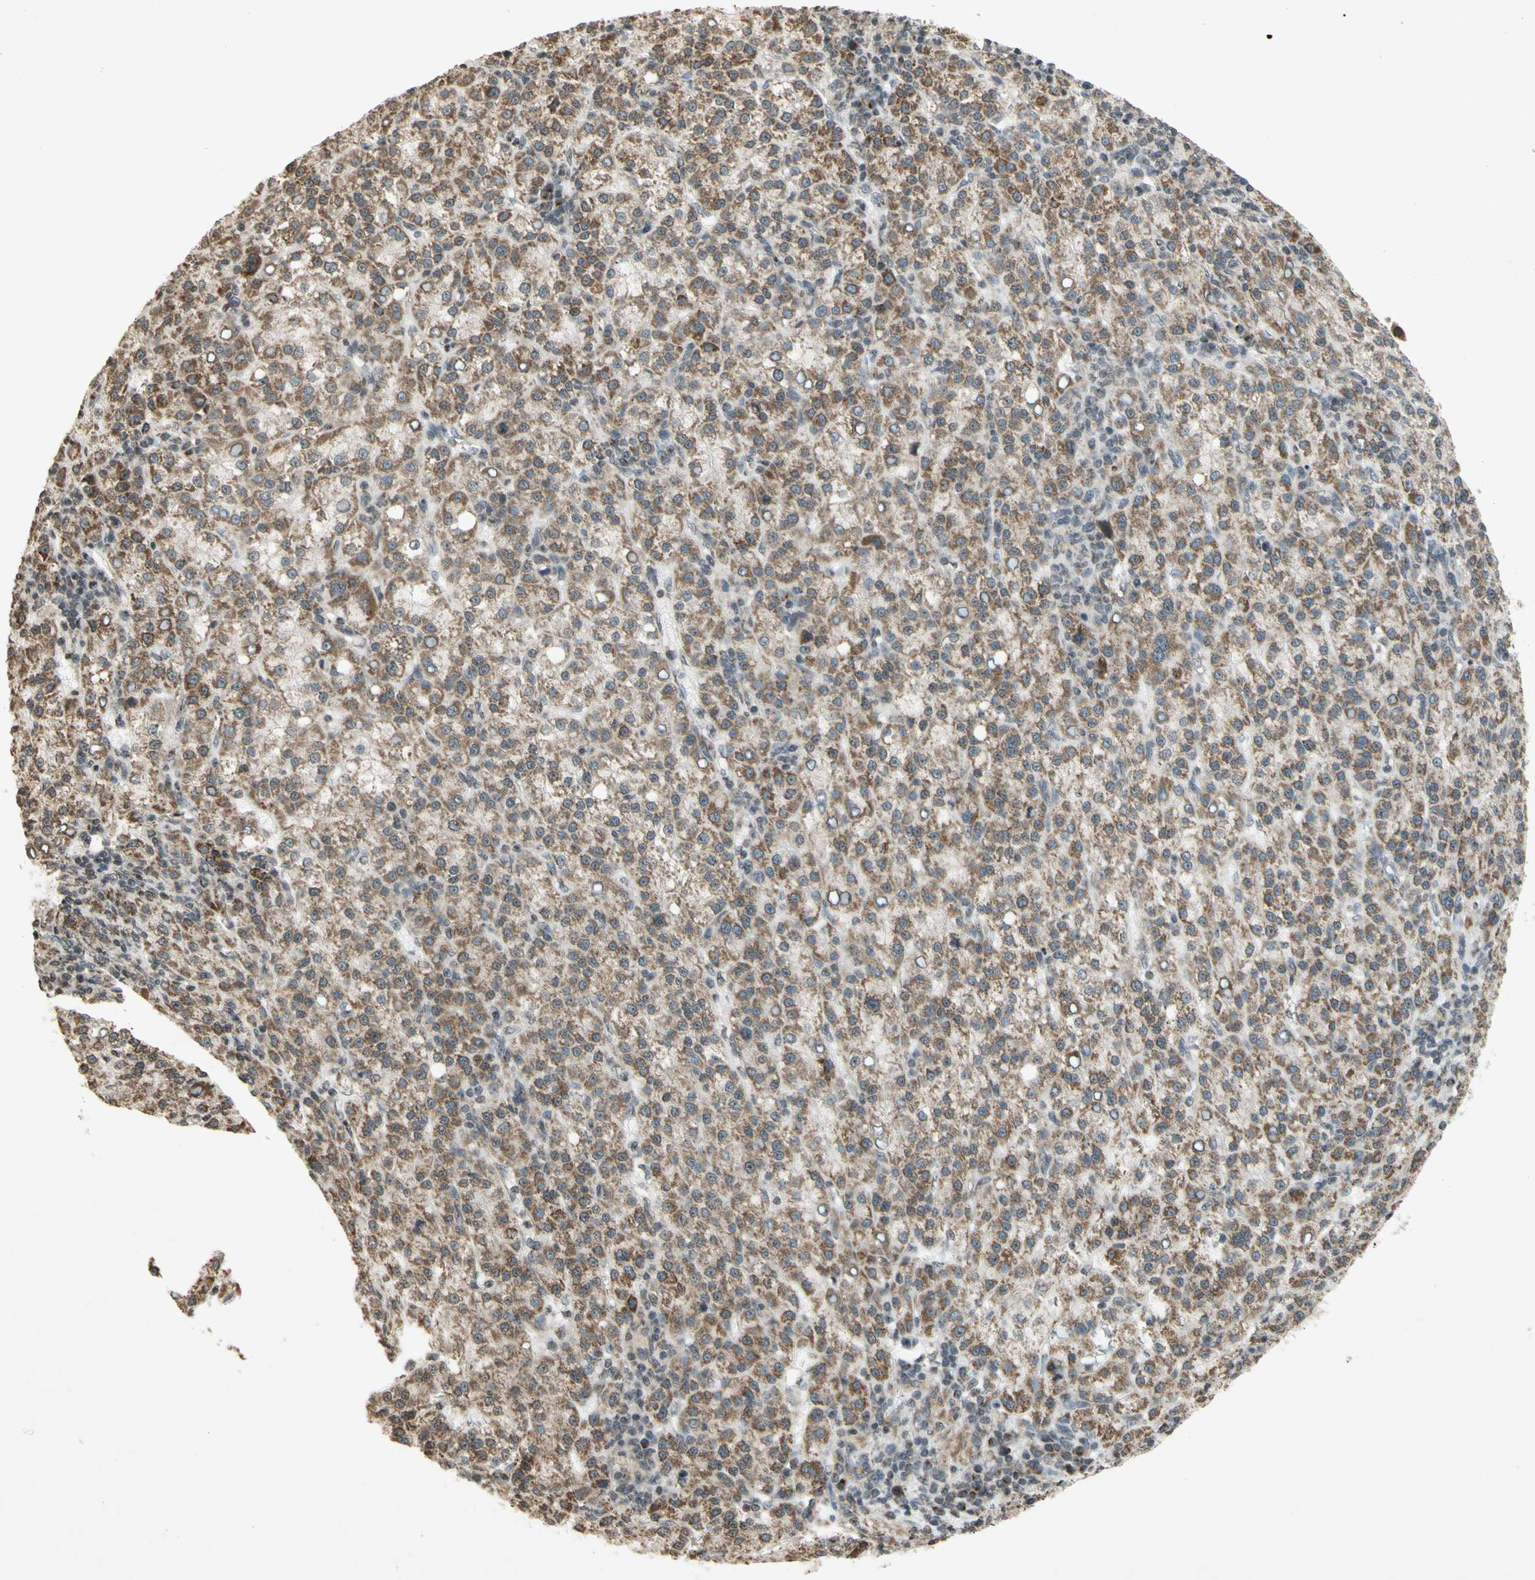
{"staining": {"intensity": "moderate", "quantity": "25%-75%", "location": "cytoplasmic/membranous"}, "tissue": "liver cancer", "cell_type": "Tumor cells", "image_type": "cancer", "snomed": [{"axis": "morphology", "description": "Carcinoma, Hepatocellular, NOS"}, {"axis": "topography", "description": "Liver"}], "caption": "An IHC micrograph of neoplastic tissue is shown. Protein staining in brown shows moderate cytoplasmic/membranous positivity in liver cancer within tumor cells.", "gene": "CCNI", "patient": {"sex": "female", "age": 58}}